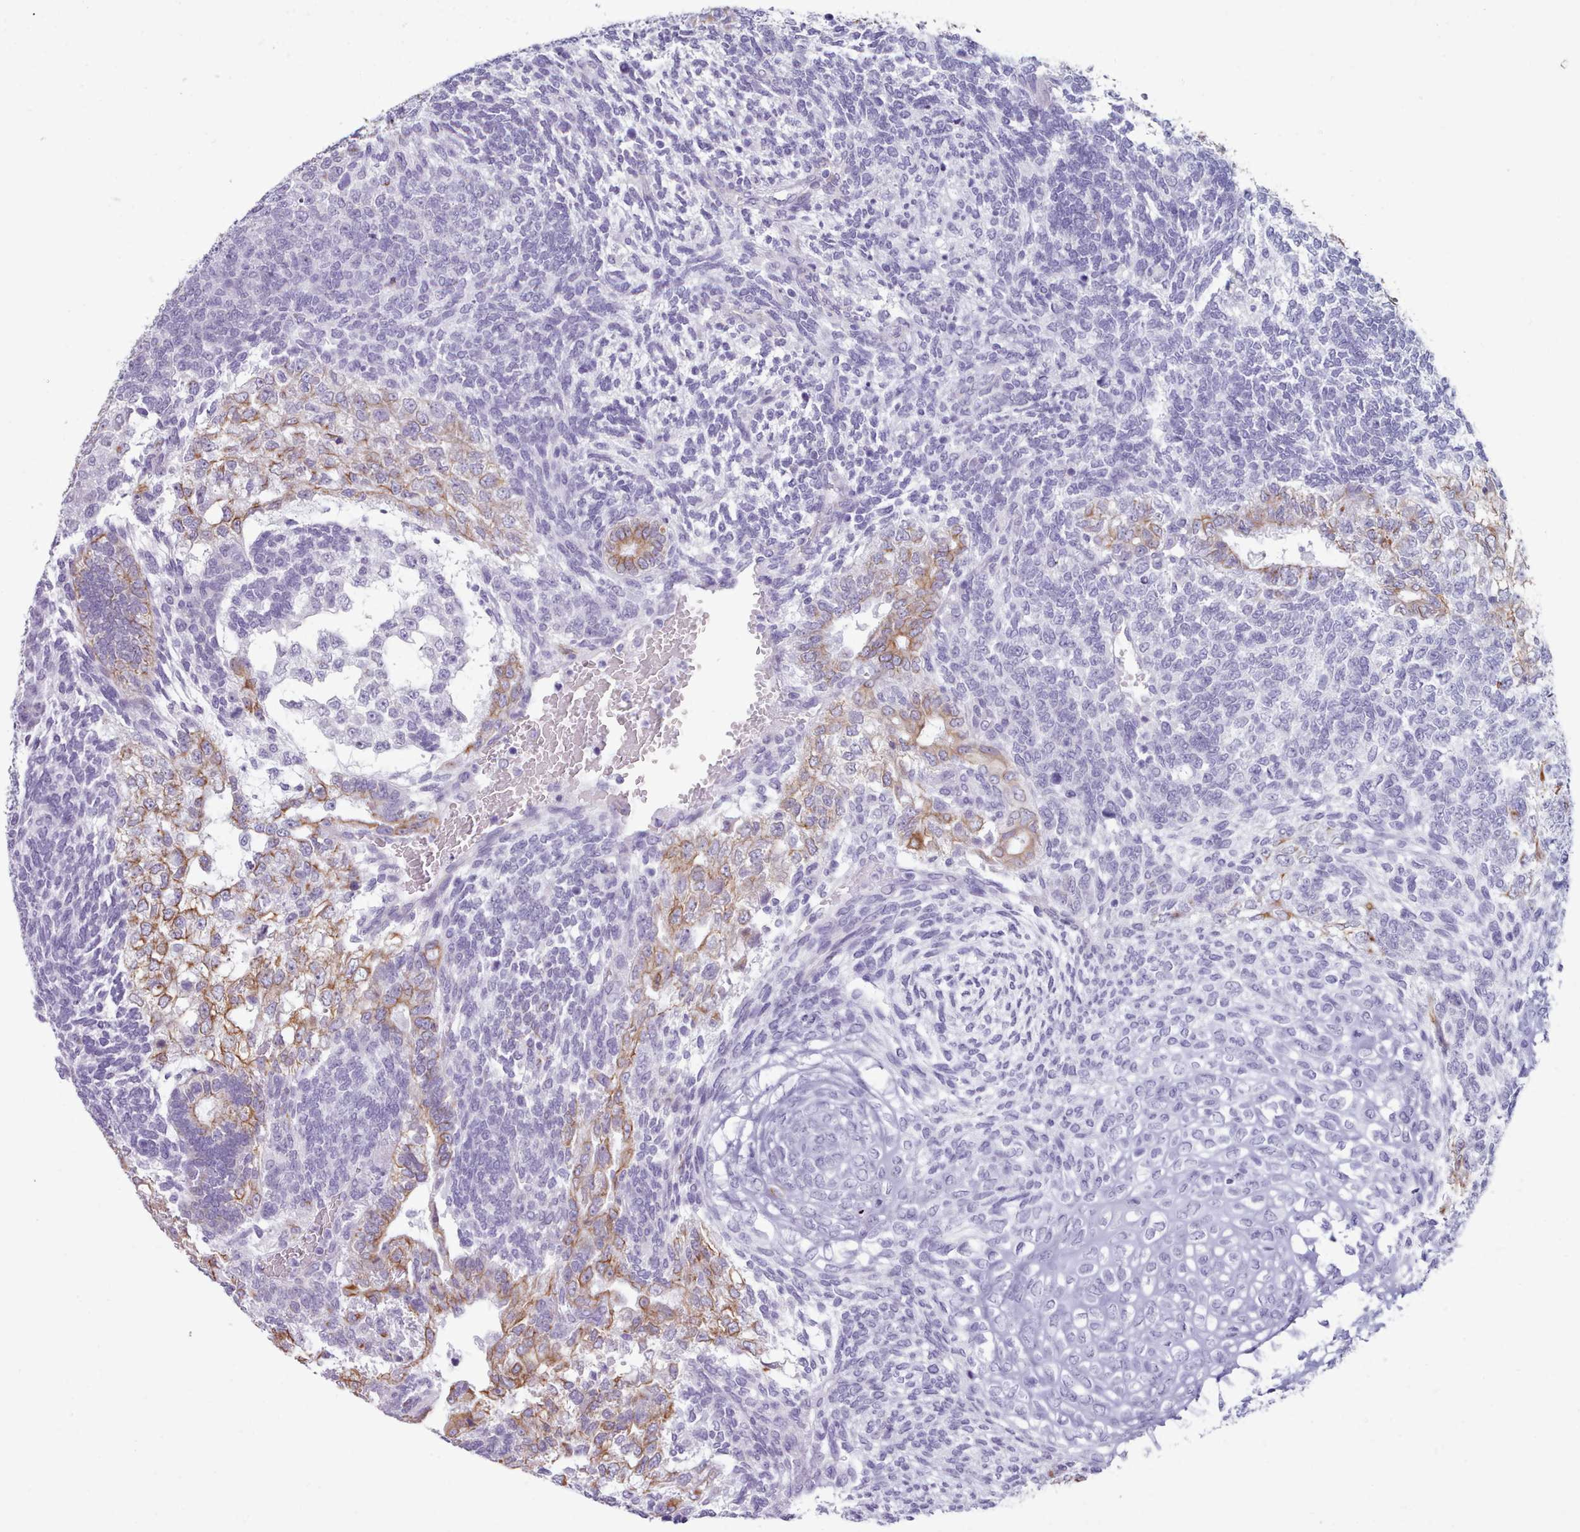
{"staining": {"intensity": "moderate", "quantity": "<25%", "location": "cytoplasmic/membranous"}, "tissue": "testis cancer", "cell_type": "Tumor cells", "image_type": "cancer", "snomed": [{"axis": "morphology", "description": "Carcinoma, Embryonal, NOS"}, {"axis": "topography", "description": "Testis"}], "caption": "A low amount of moderate cytoplasmic/membranous staining is identified in approximately <25% of tumor cells in testis cancer (embryonal carcinoma) tissue. The staining is performed using DAB (3,3'-diaminobenzidine) brown chromogen to label protein expression. The nuclei are counter-stained blue using hematoxylin.", "gene": "FPGS", "patient": {"sex": "male", "age": 23}}